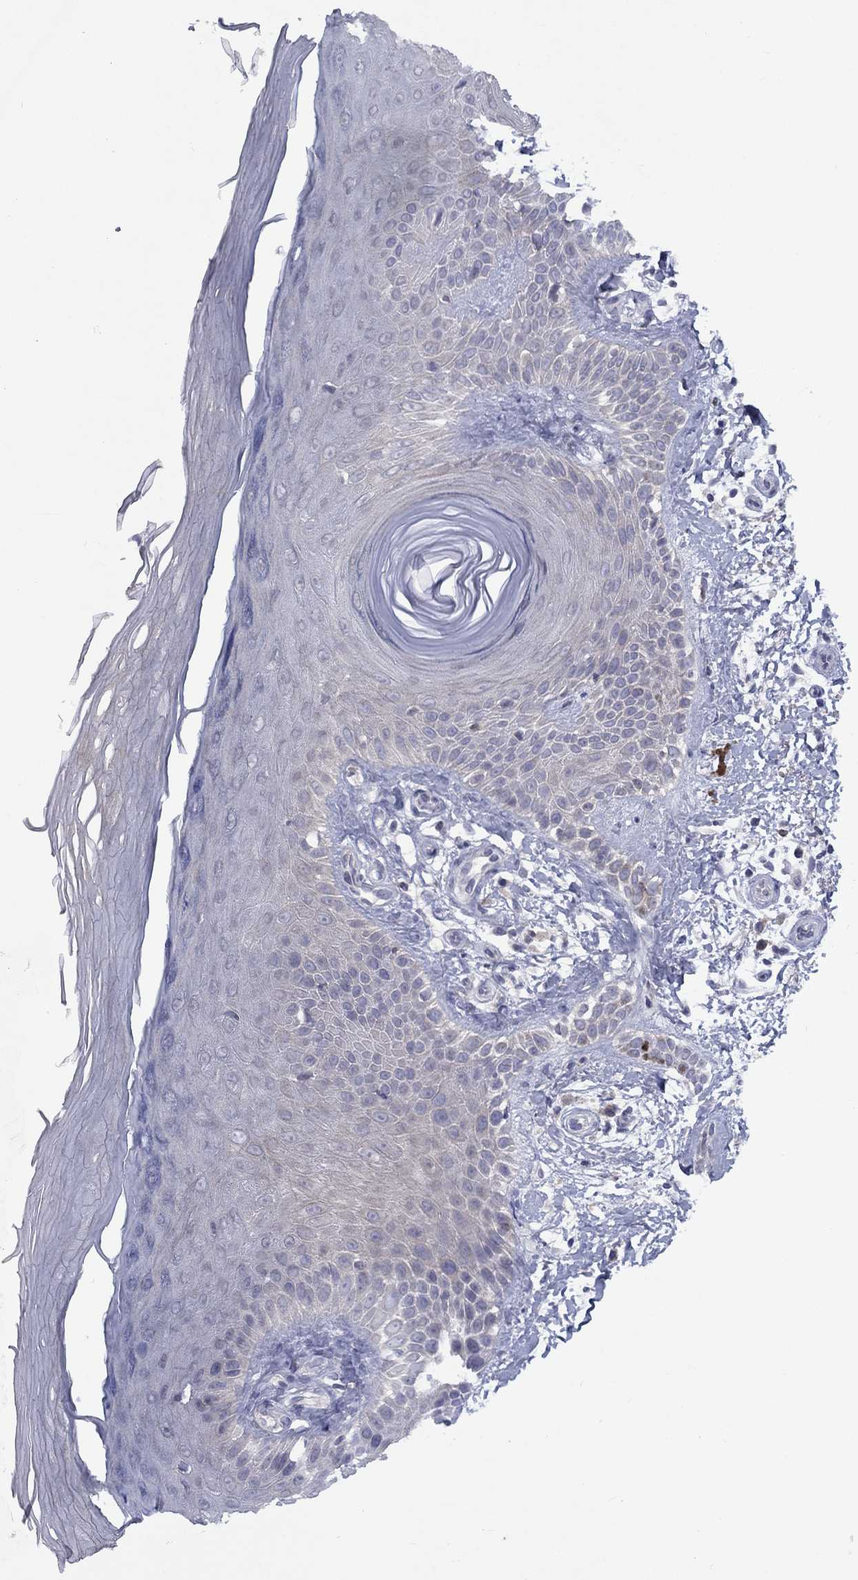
{"staining": {"intensity": "negative", "quantity": "none", "location": "none"}, "tissue": "skin", "cell_type": "Fibroblasts", "image_type": "normal", "snomed": [{"axis": "morphology", "description": "Normal tissue, NOS"}, {"axis": "morphology", "description": "Inflammation, NOS"}, {"axis": "morphology", "description": "Fibrosis, NOS"}, {"axis": "topography", "description": "Skin"}], "caption": "IHC histopathology image of unremarkable skin: human skin stained with DAB displays no significant protein expression in fibroblasts.", "gene": "CACNA1A", "patient": {"sex": "male", "age": 71}}